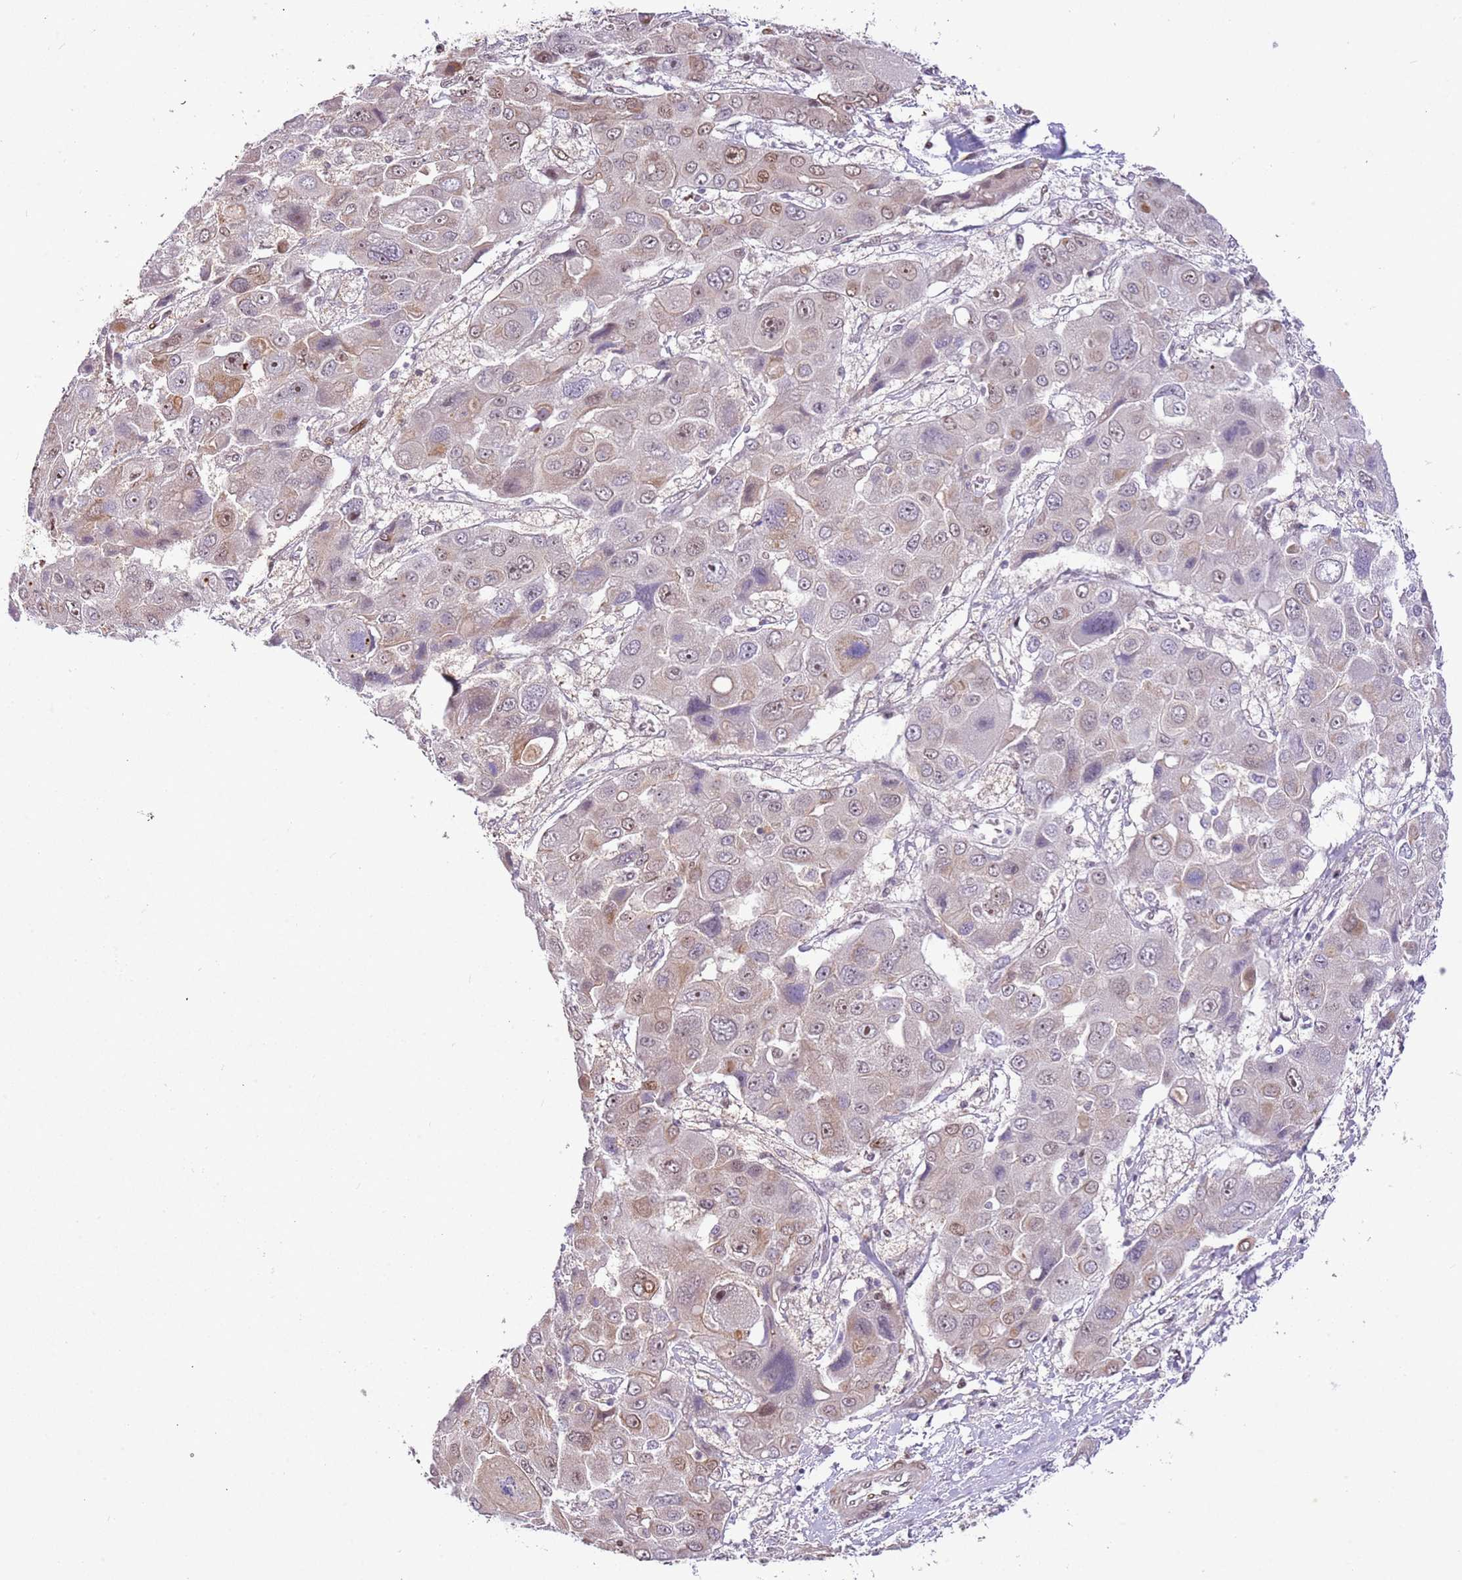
{"staining": {"intensity": "moderate", "quantity": "<25%", "location": "nuclear"}, "tissue": "liver cancer", "cell_type": "Tumor cells", "image_type": "cancer", "snomed": [{"axis": "morphology", "description": "Cholangiocarcinoma"}, {"axis": "topography", "description": "Liver"}], "caption": "Tumor cells demonstrate low levels of moderate nuclear expression in about <25% of cells in human liver cholangiocarcinoma.", "gene": "RFK", "patient": {"sex": "male", "age": 67}}